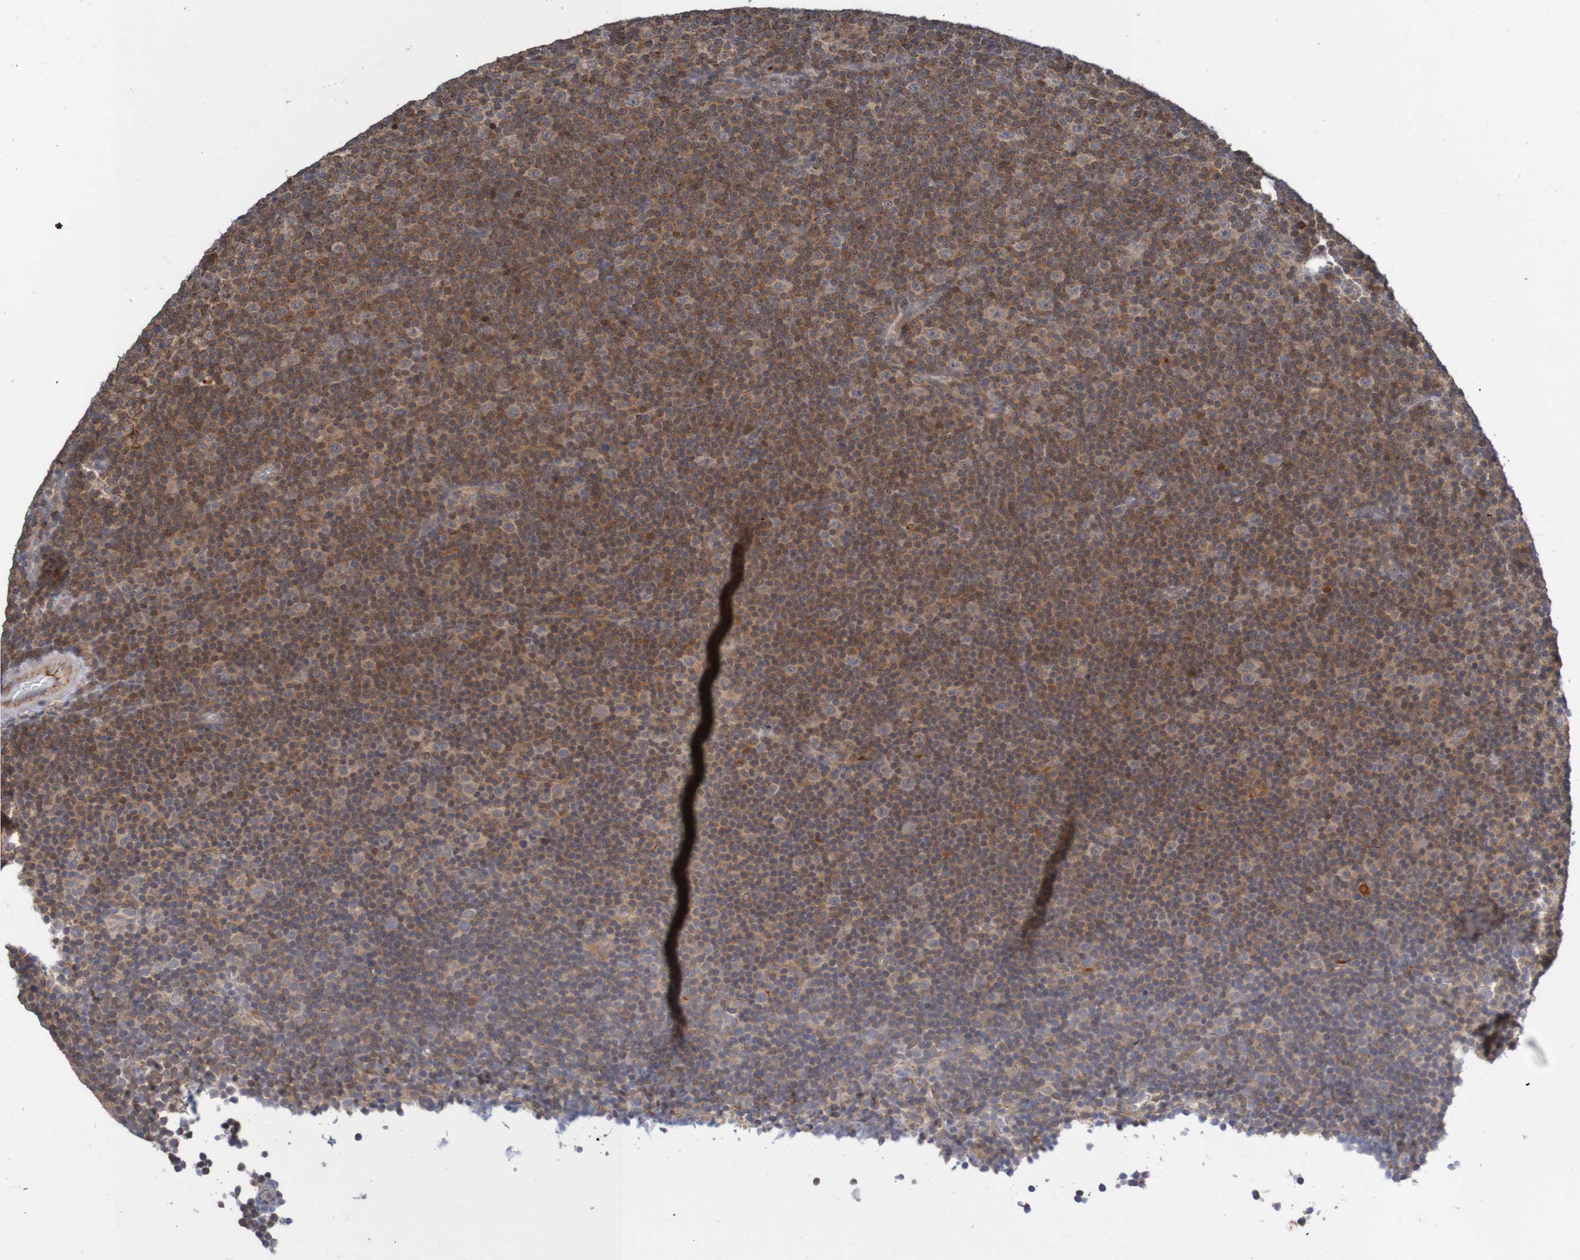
{"staining": {"intensity": "moderate", "quantity": ">75%", "location": "cytoplasmic/membranous"}, "tissue": "lymphoma", "cell_type": "Tumor cells", "image_type": "cancer", "snomed": [{"axis": "morphology", "description": "Malignant lymphoma, non-Hodgkin's type, Low grade"}, {"axis": "topography", "description": "Lymph node"}], "caption": "Immunohistochemical staining of human lymphoma reveals moderate cytoplasmic/membranous protein positivity in about >75% of tumor cells.", "gene": "ANKK1", "patient": {"sex": "female", "age": 67}}